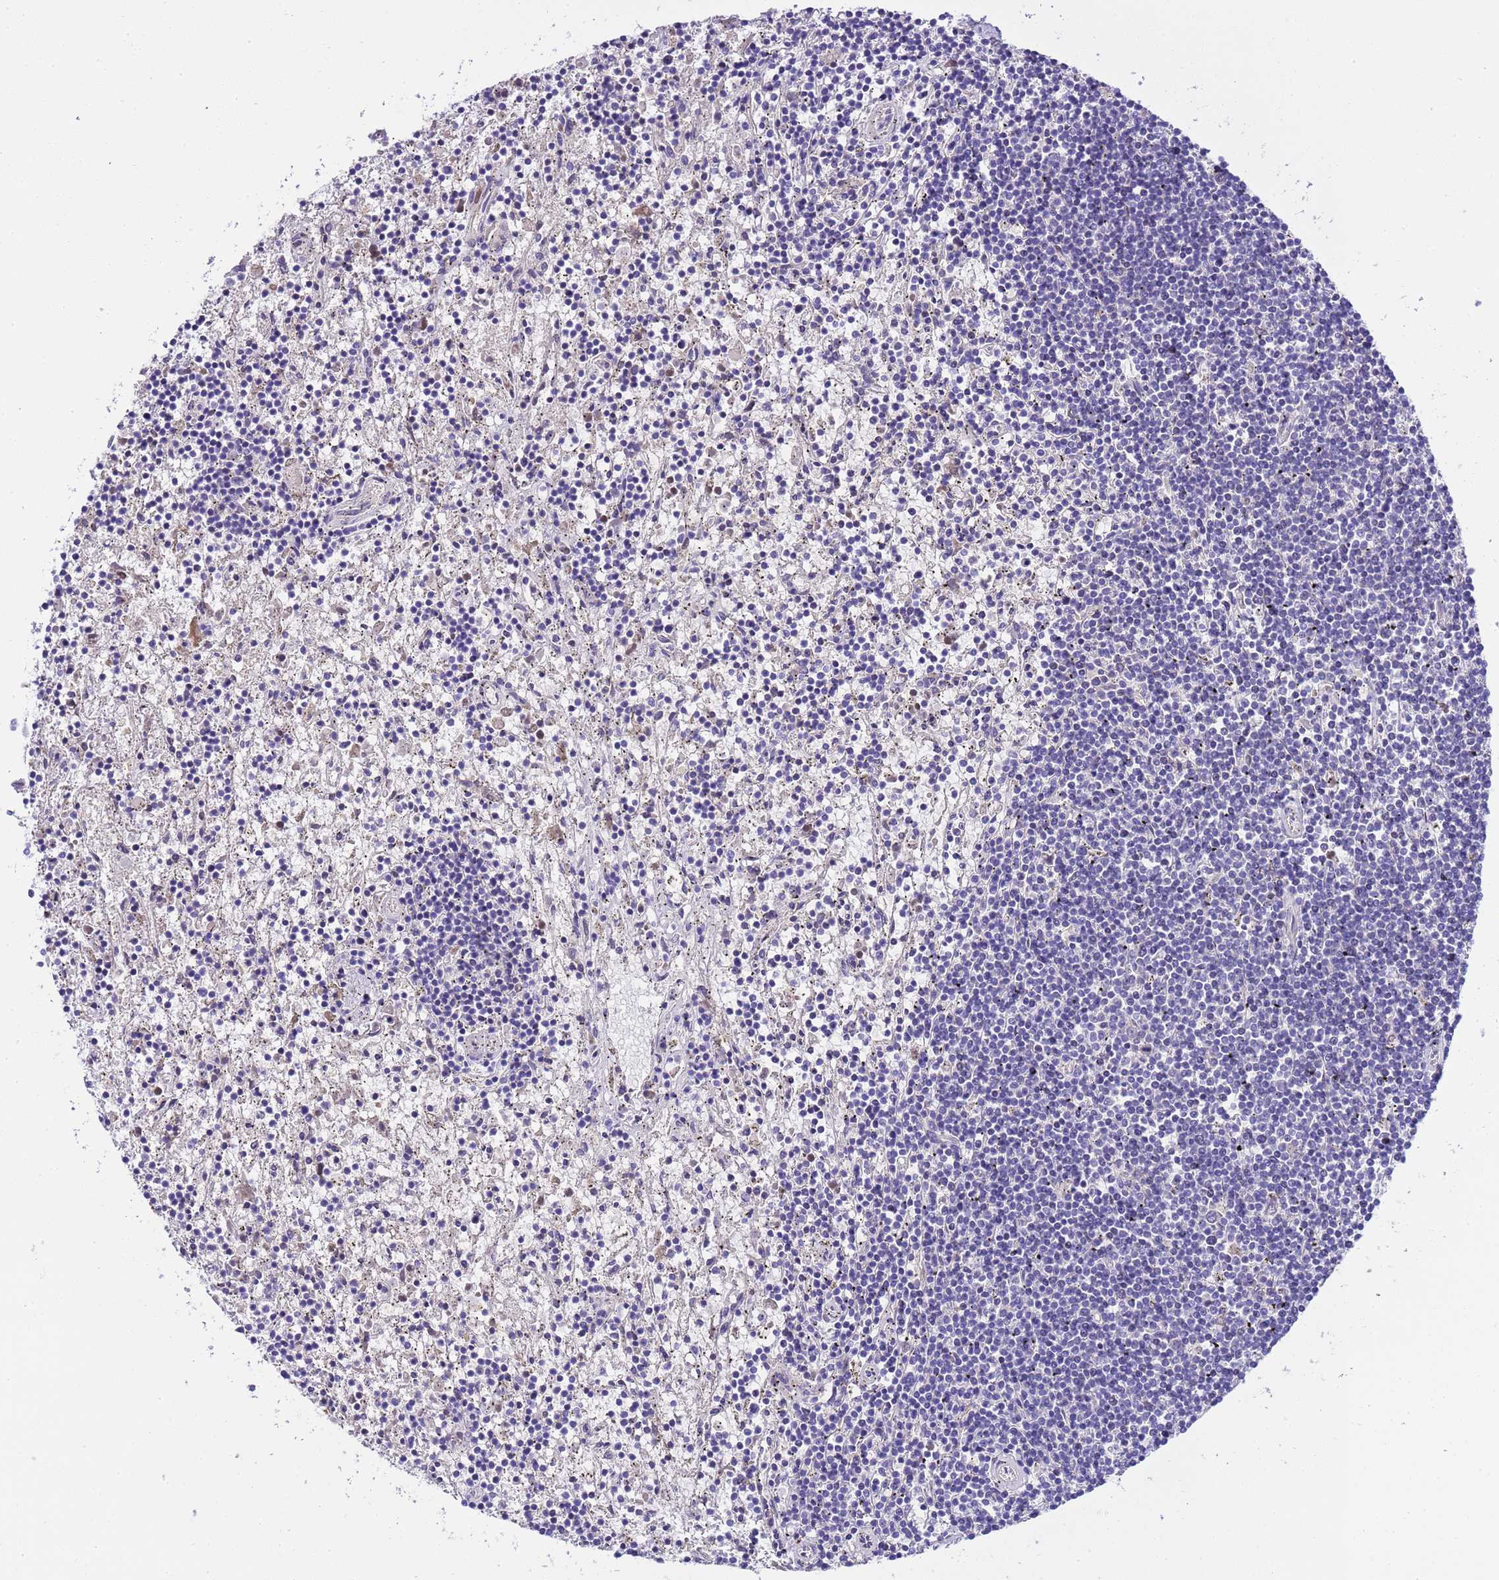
{"staining": {"intensity": "negative", "quantity": "none", "location": "none"}, "tissue": "lymphoma", "cell_type": "Tumor cells", "image_type": "cancer", "snomed": [{"axis": "morphology", "description": "Malignant lymphoma, non-Hodgkin's type, Low grade"}, {"axis": "topography", "description": "Spleen"}], "caption": "Protein analysis of lymphoma demonstrates no significant staining in tumor cells.", "gene": "RIPPLY2", "patient": {"sex": "male", "age": 76}}